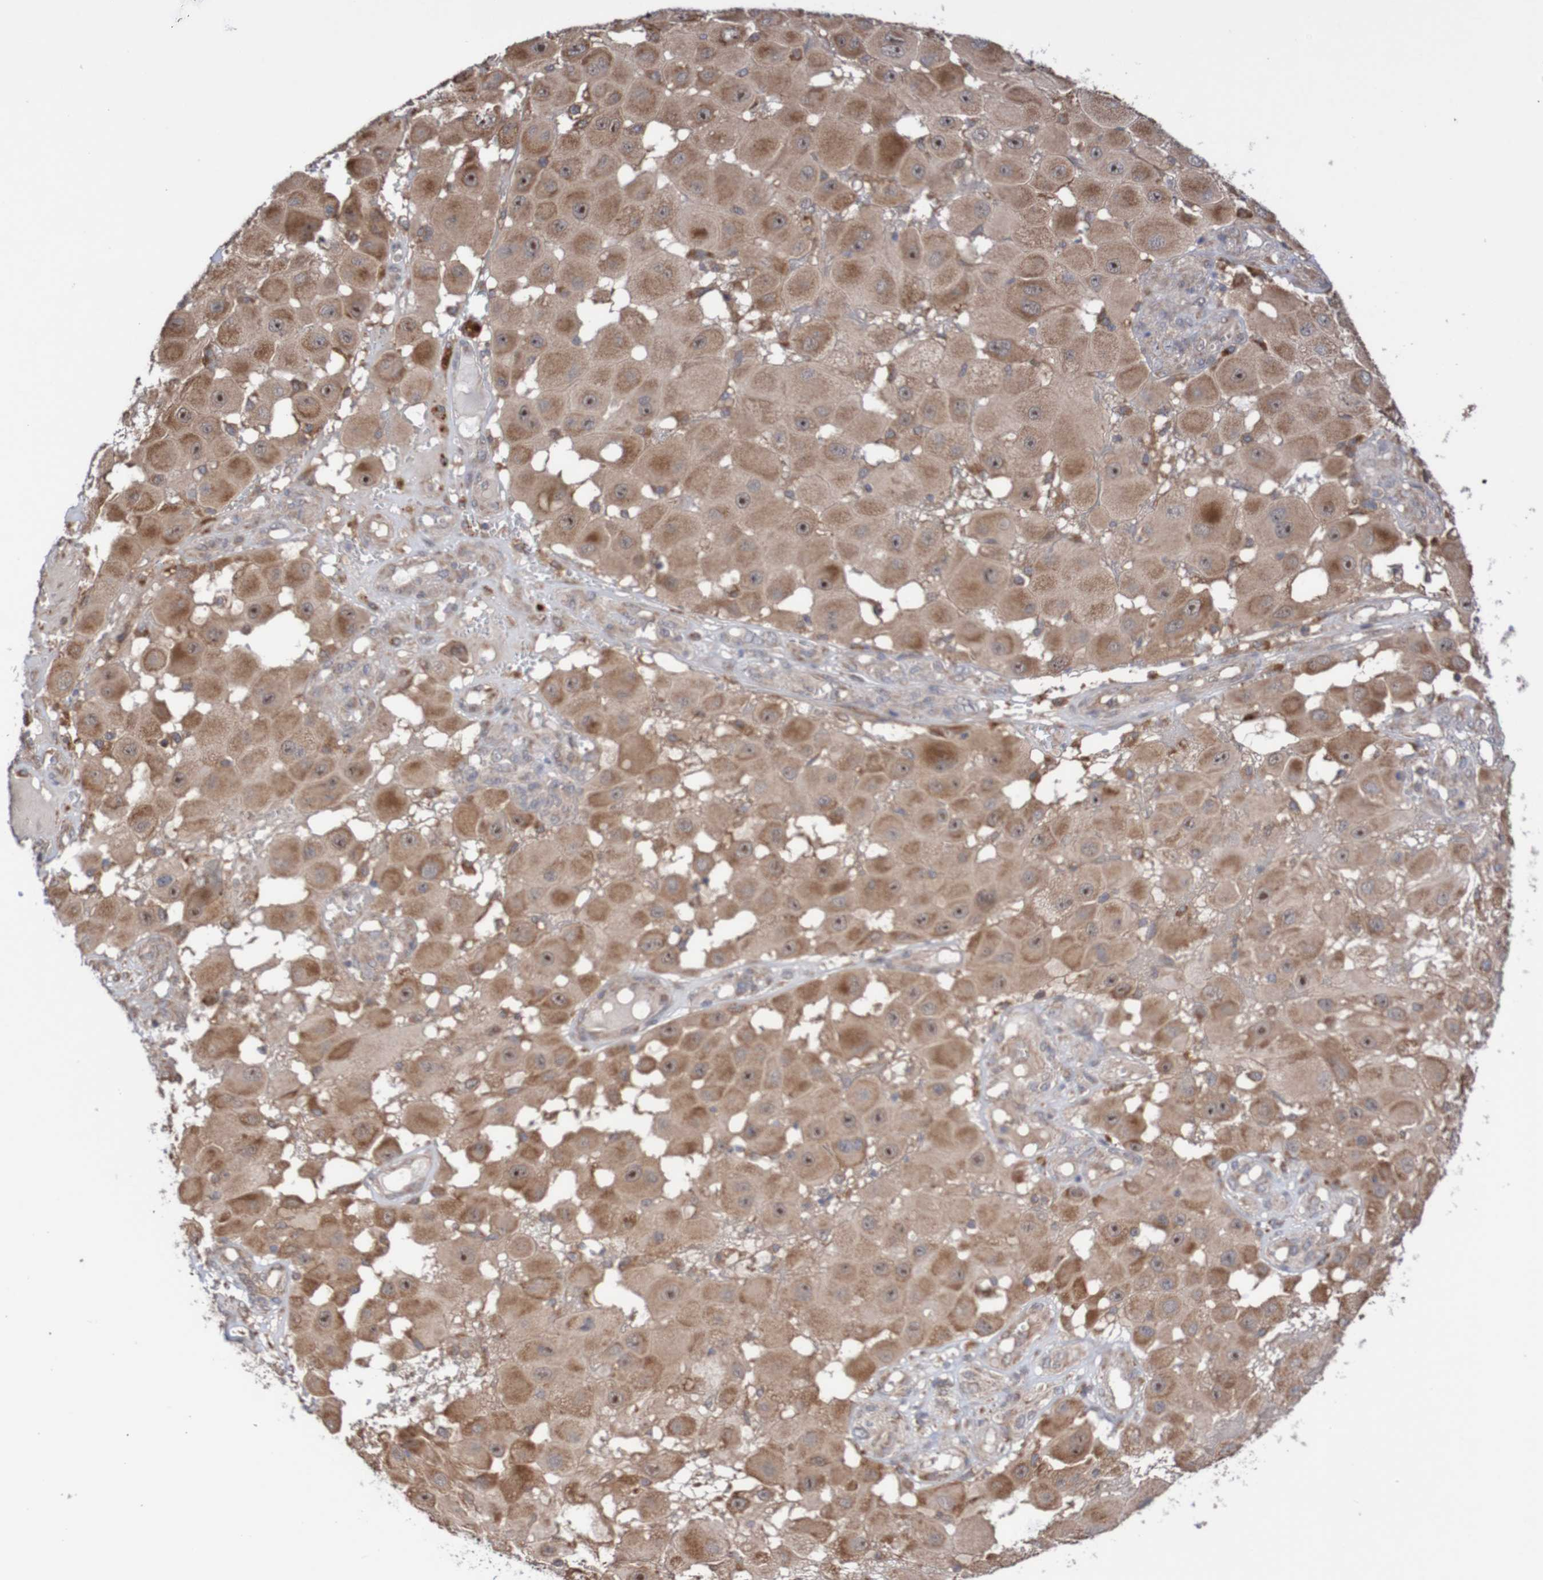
{"staining": {"intensity": "moderate", "quantity": ">75%", "location": "cytoplasmic/membranous,nuclear"}, "tissue": "melanoma", "cell_type": "Tumor cells", "image_type": "cancer", "snomed": [{"axis": "morphology", "description": "Malignant melanoma, NOS"}, {"axis": "topography", "description": "Skin"}], "caption": "Immunohistochemical staining of malignant melanoma demonstrates medium levels of moderate cytoplasmic/membranous and nuclear expression in about >75% of tumor cells. (DAB (3,3'-diaminobenzidine) IHC, brown staining for protein, blue staining for nuclei).", "gene": "PHPT1", "patient": {"sex": "female", "age": 81}}